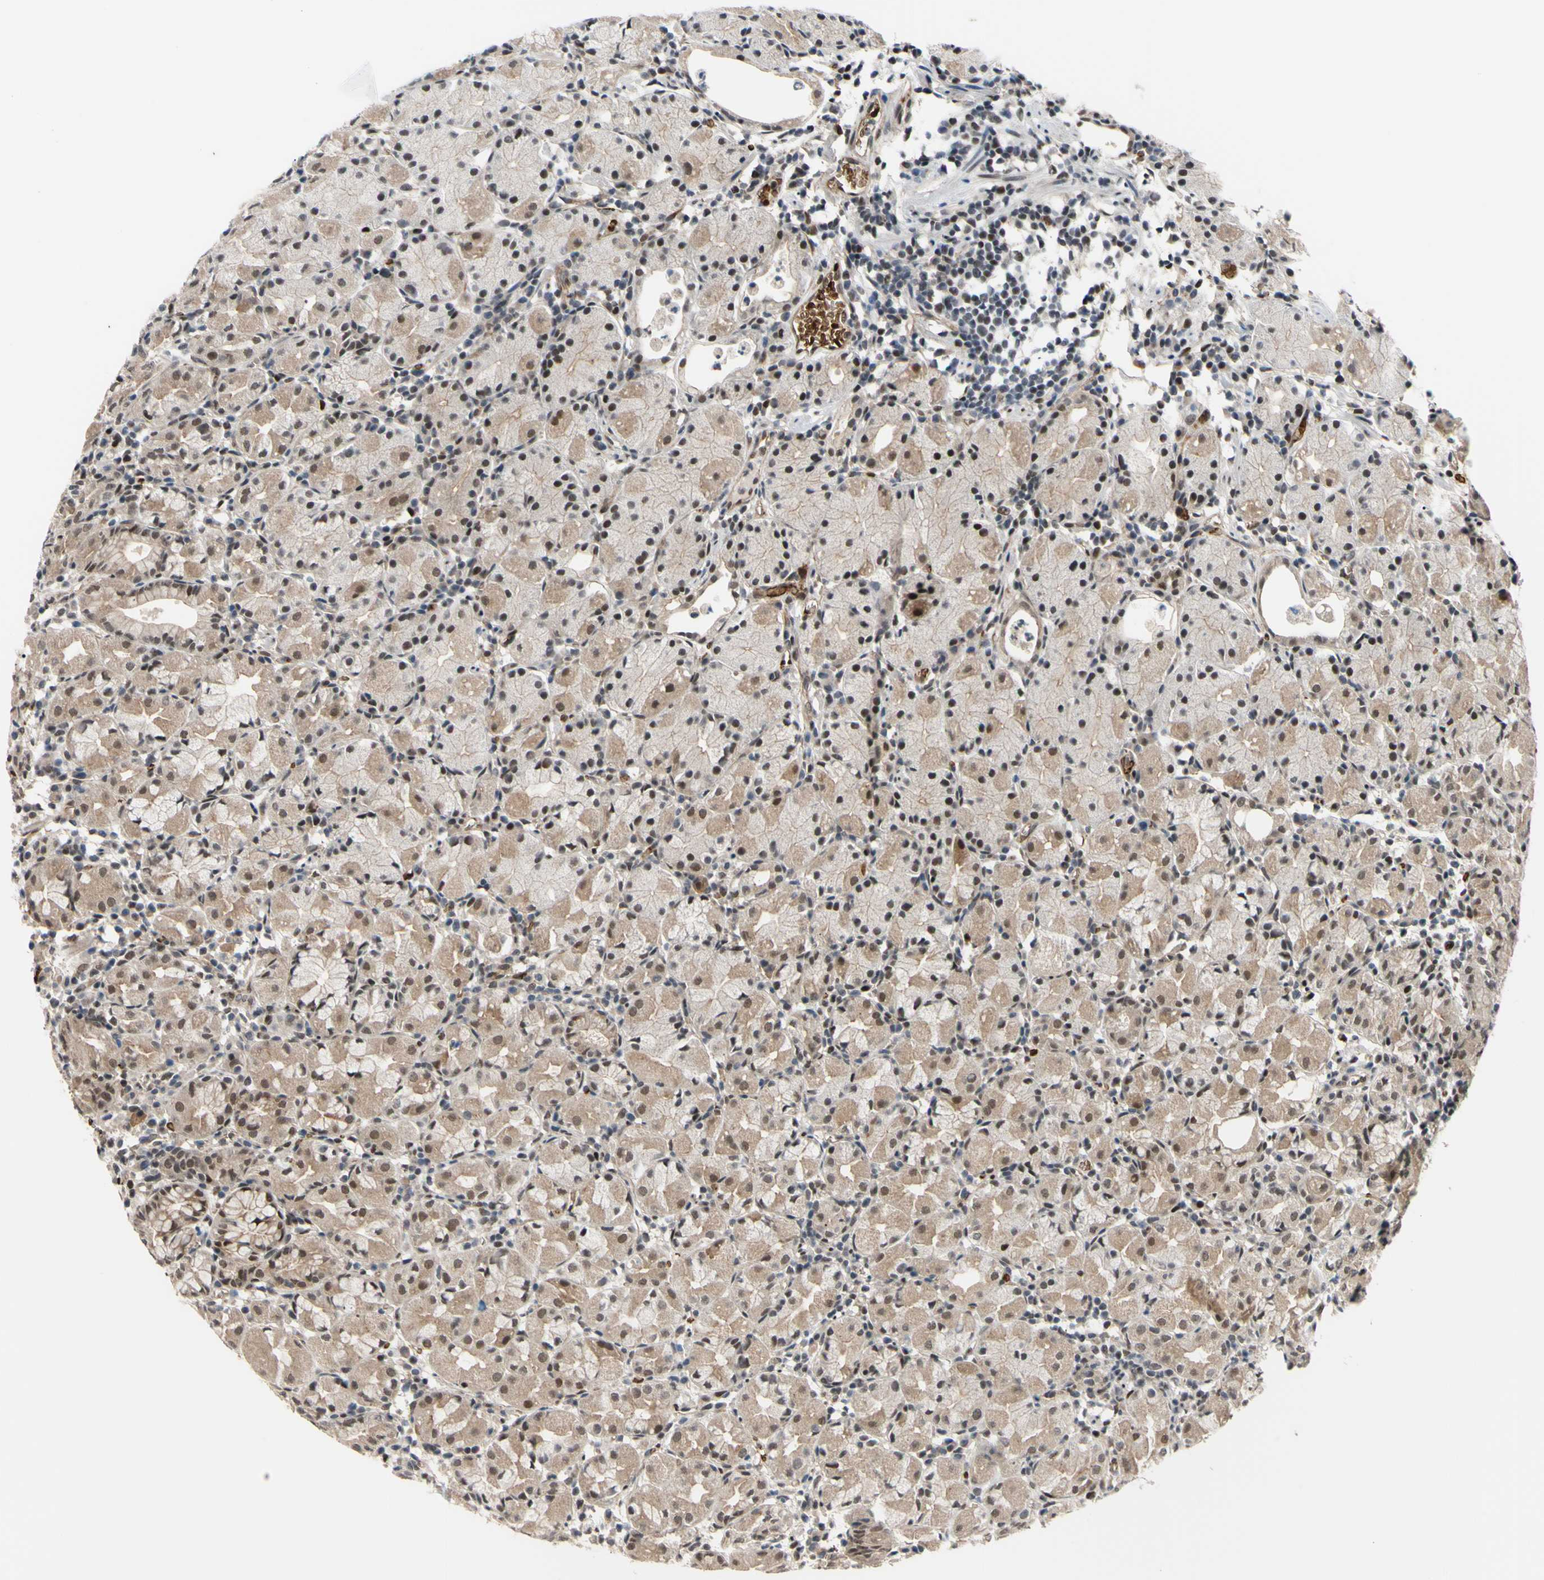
{"staining": {"intensity": "moderate", "quantity": ">75%", "location": "cytoplasmic/membranous,nuclear"}, "tissue": "stomach", "cell_type": "Glandular cells", "image_type": "normal", "snomed": [{"axis": "morphology", "description": "Normal tissue, NOS"}, {"axis": "topography", "description": "Stomach"}, {"axis": "topography", "description": "Stomach, lower"}], "caption": "A high-resolution photomicrograph shows immunohistochemistry staining of benign stomach, which displays moderate cytoplasmic/membranous,nuclear expression in about >75% of glandular cells.", "gene": "THAP12", "patient": {"sex": "female", "age": 75}}